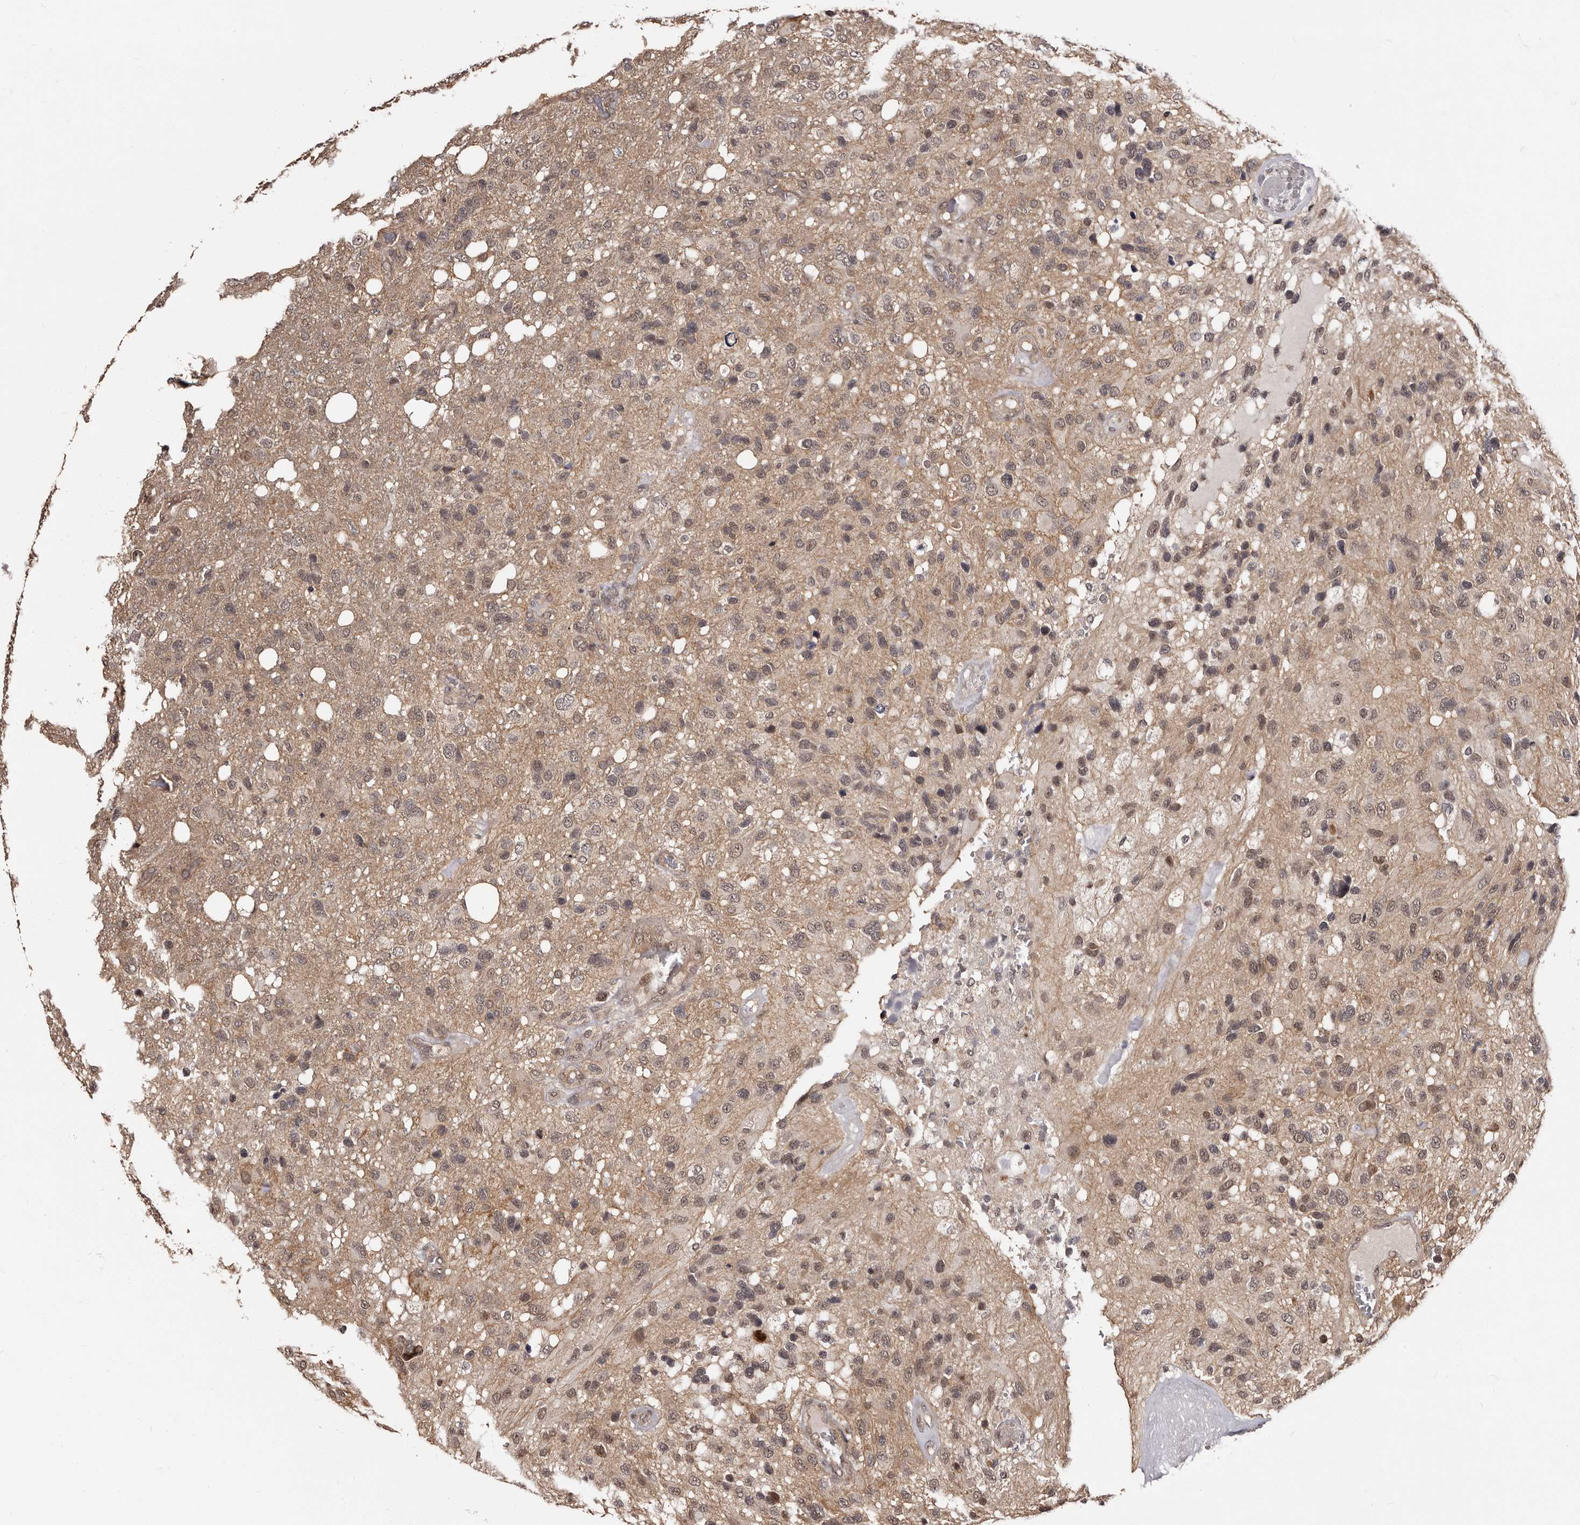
{"staining": {"intensity": "weak", "quantity": "25%-75%", "location": "cytoplasmic/membranous,nuclear"}, "tissue": "glioma", "cell_type": "Tumor cells", "image_type": "cancer", "snomed": [{"axis": "morphology", "description": "Glioma, malignant, High grade"}, {"axis": "topography", "description": "Brain"}], "caption": "Immunohistochemical staining of glioma exhibits weak cytoplasmic/membranous and nuclear protein expression in about 25%-75% of tumor cells.", "gene": "TBC1D22B", "patient": {"sex": "female", "age": 58}}